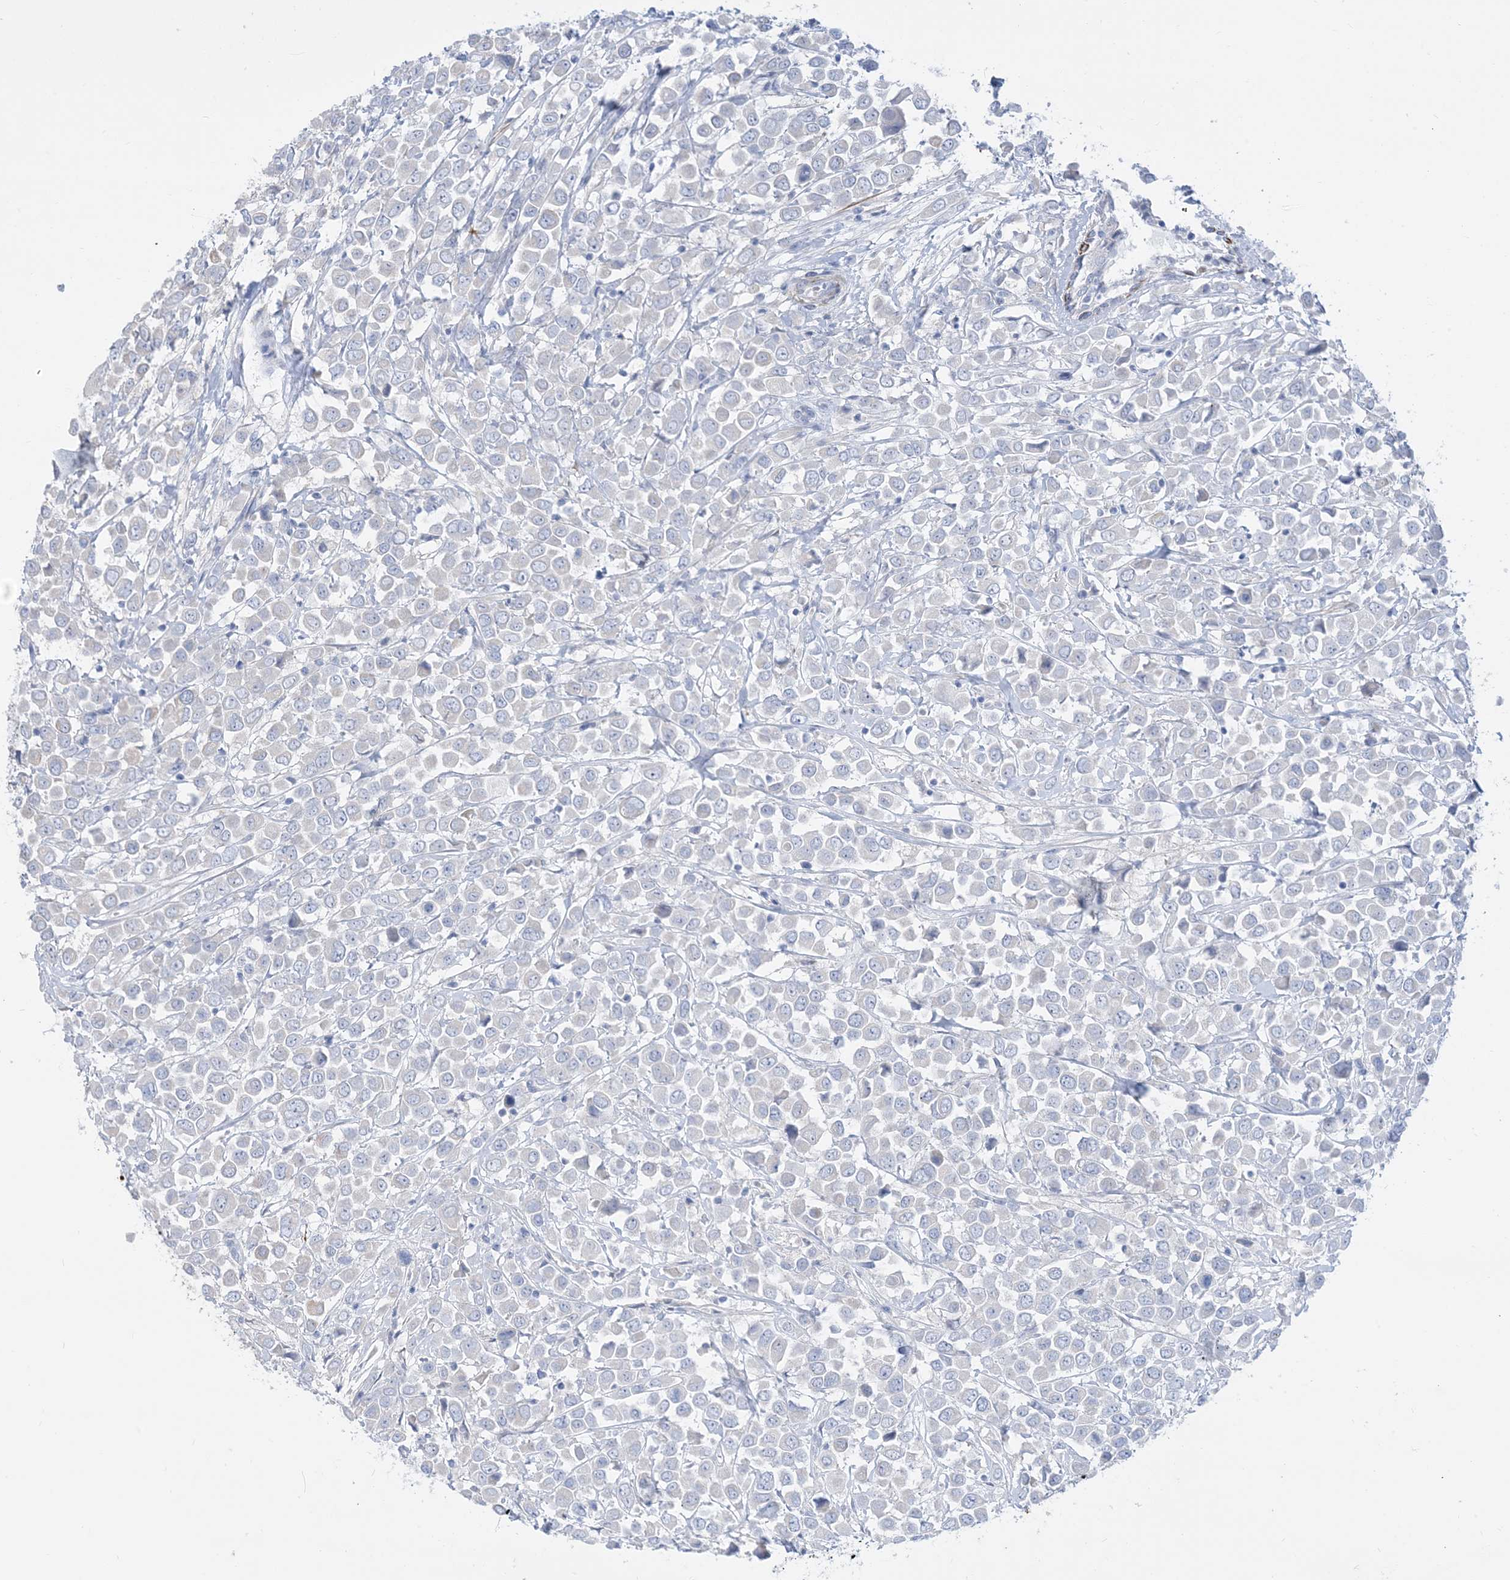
{"staining": {"intensity": "negative", "quantity": "none", "location": "none"}, "tissue": "breast cancer", "cell_type": "Tumor cells", "image_type": "cancer", "snomed": [{"axis": "morphology", "description": "Duct carcinoma"}, {"axis": "topography", "description": "Breast"}], "caption": "This photomicrograph is of breast cancer (infiltrating ductal carcinoma) stained with immunohistochemistry to label a protein in brown with the nuclei are counter-stained blue. There is no positivity in tumor cells.", "gene": "MARS2", "patient": {"sex": "female", "age": 61}}